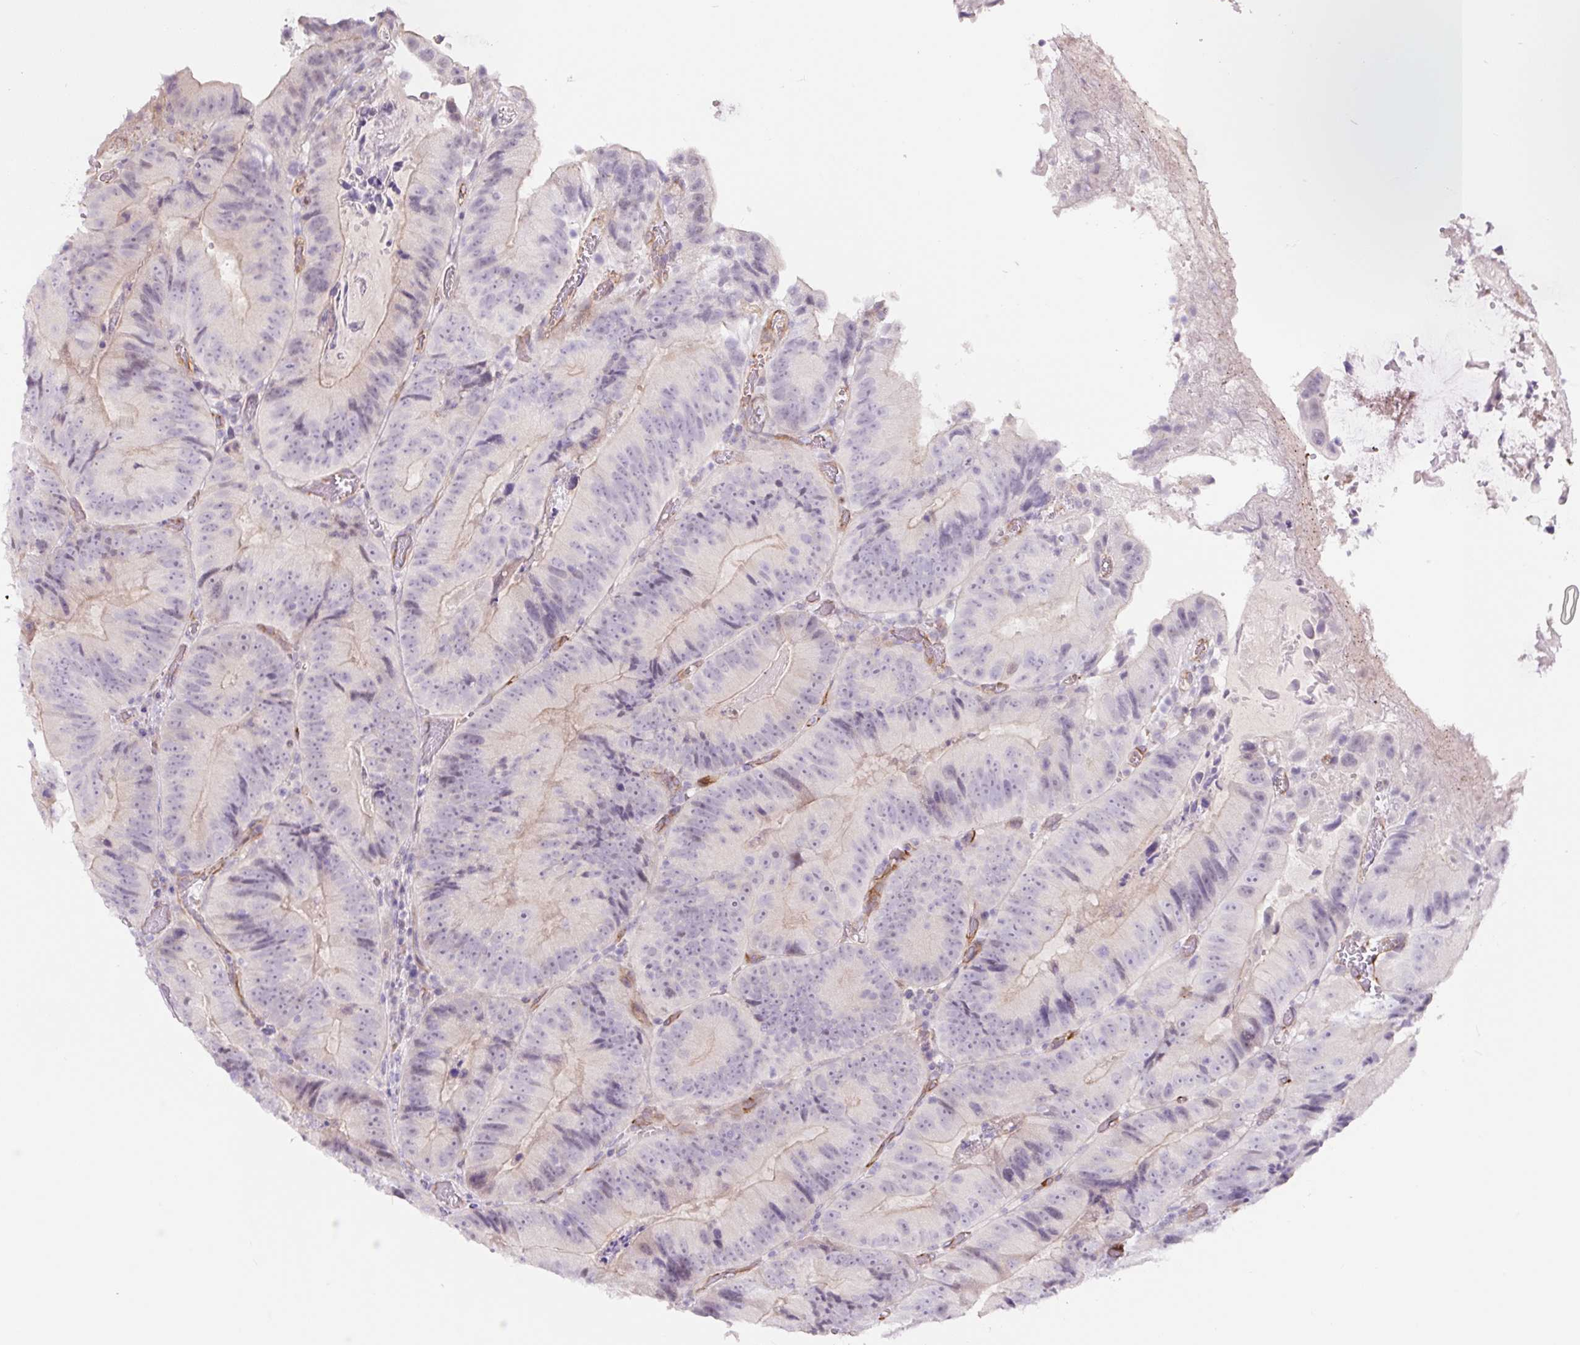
{"staining": {"intensity": "negative", "quantity": "none", "location": "none"}, "tissue": "colorectal cancer", "cell_type": "Tumor cells", "image_type": "cancer", "snomed": [{"axis": "morphology", "description": "Adenocarcinoma, NOS"}, {"axis": "topography", "description": "Colon"}], "caption": "Immunohistochemistry (IHC) of colorectal cancer (adenocarcinoma) reveals no expression in tumor cells. (DAB IHC, high magnification).", "gene": "CCL25", "patient": {"sex": "female", "age": 86}}